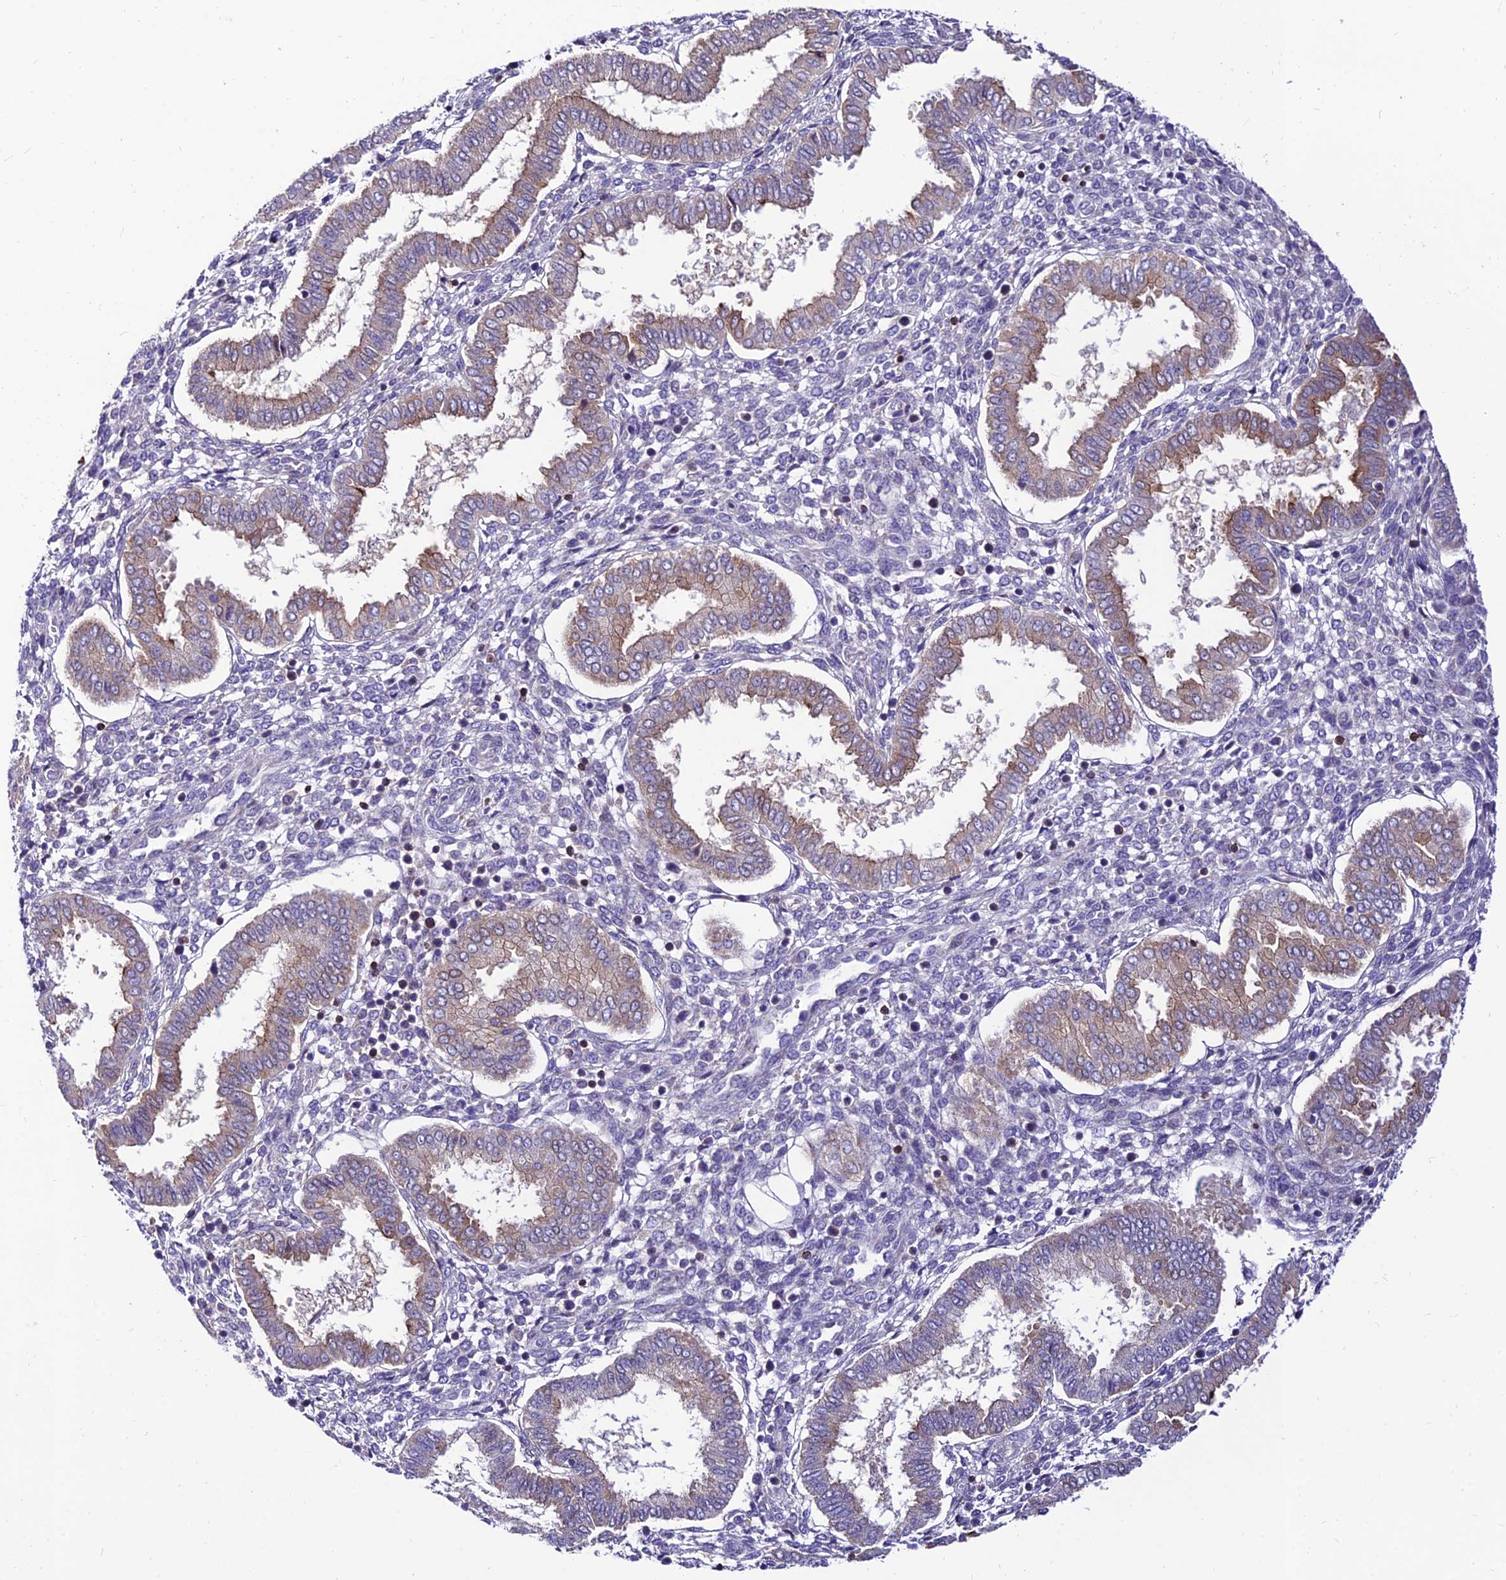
{"staining": {"intensity": "negative", "quantity": "none", "location": "none"}, "tissue": "endometrium", "cell_type": "Cells in endometrial stroma", "image_type": "normal", "snomed": [{"axis": "morphology", "description": "Normal tissue, NOS"}, {"axis": "topography", "description": "Endometrium"}], "caption": "Immunohistochemistry (IHC) histopathology image of unremarkable endometrium: endometrium stained with DAB (3,3'-diaminobenzidine) shows no significant protein staining in cells in endometrial stroma. (DAB immunohistochemistry (IHC) visualized using brightfield microscopy, high magnification).", "gene": "C6orf132", "patient": {"sex": "female", "age": 24}}